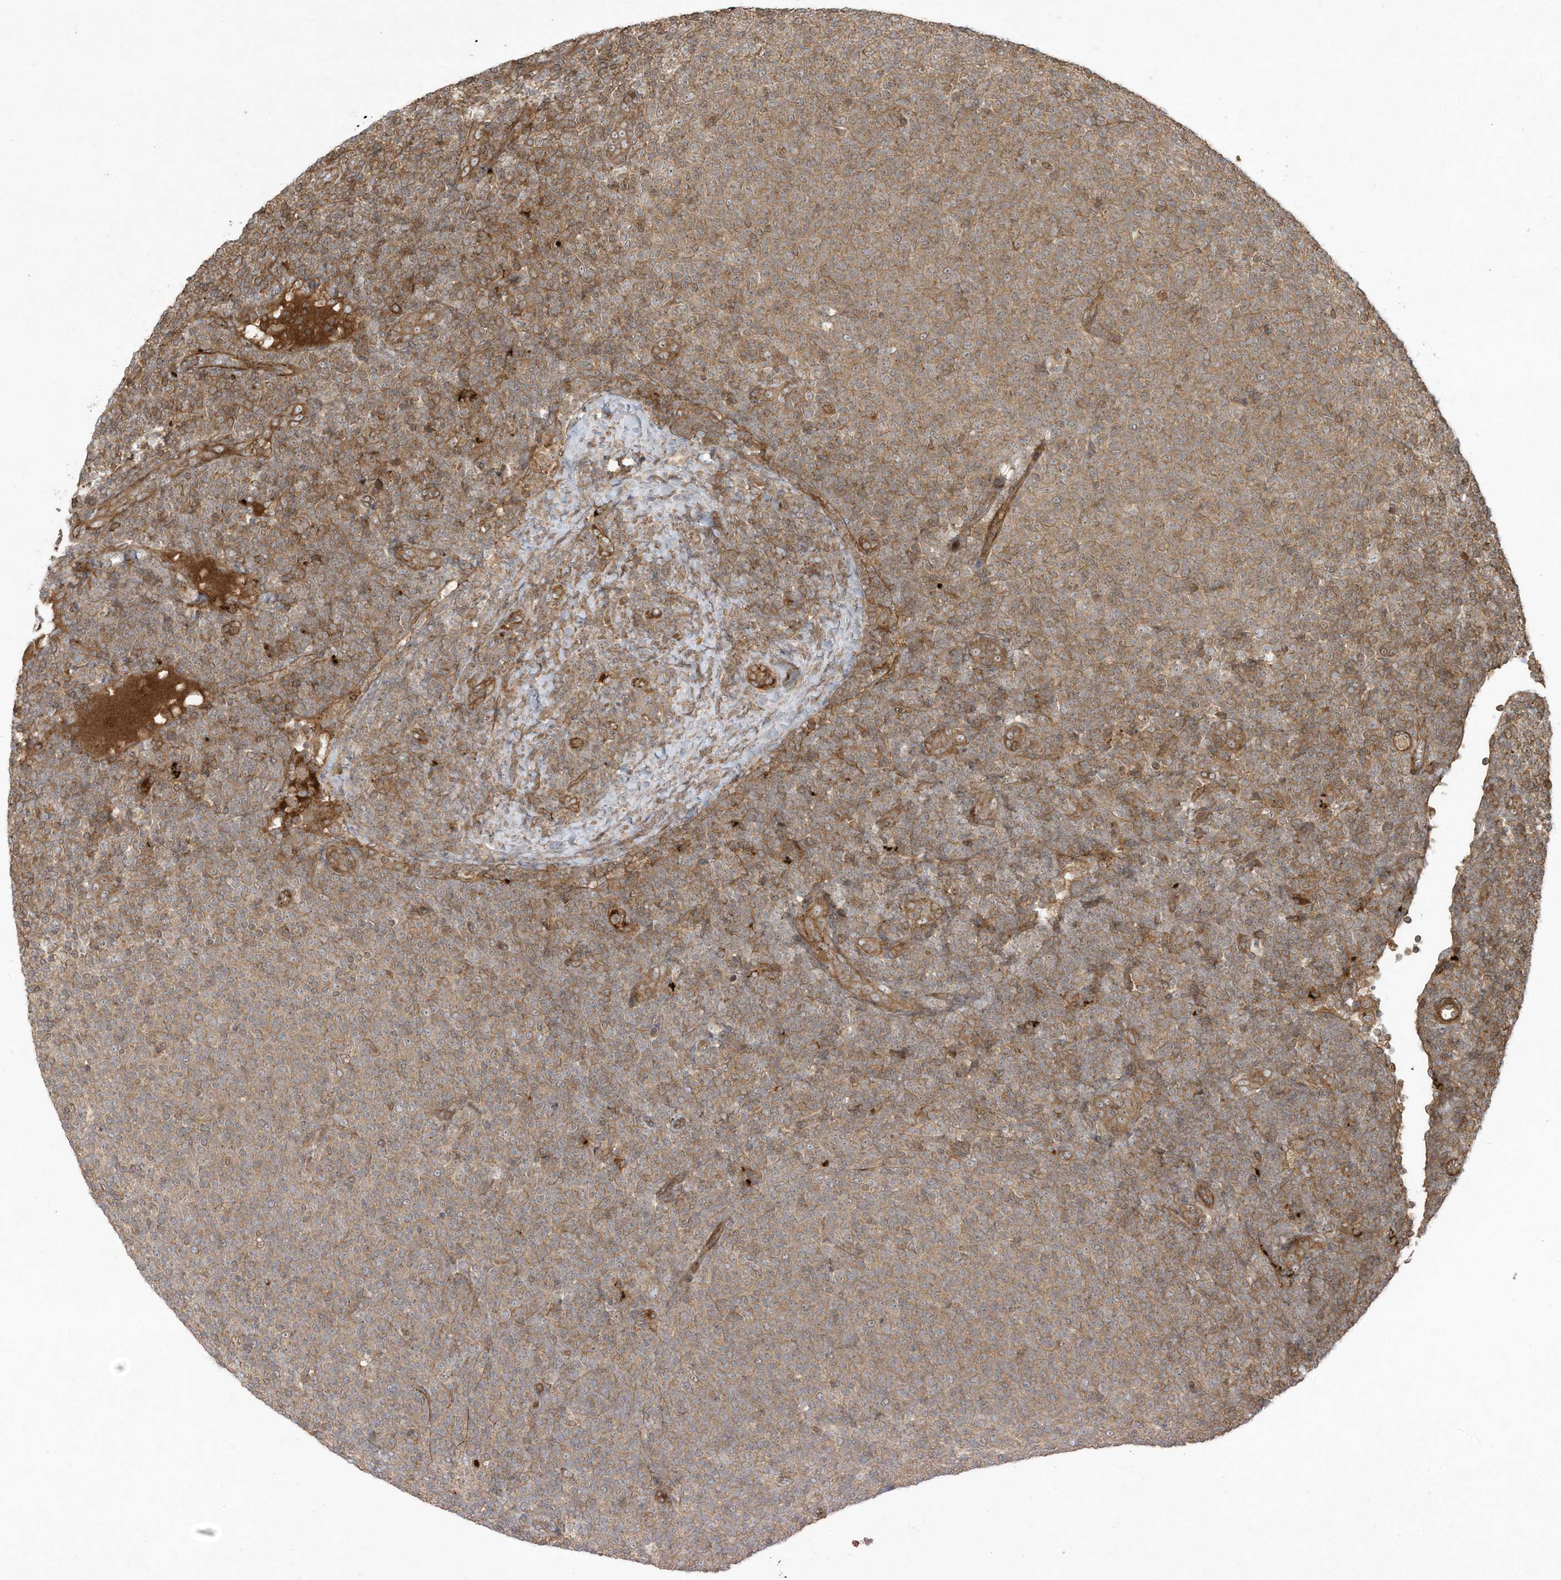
{"staining": {"intensity": "moderate", "quantity": ">75%", "location": "cytoplasmic/membranous"}, "tissue": "lymphoma", "cell_type": "Tumor cells", "image_type": "cancer", "snomed": [{"axis": "morphology", "description": "Malignant lymphoma, non-Hodgkin's type, Low grade"}, {"axis": "topography", "description": "Lymph node"}], "caption": "Protein analysis of lymphoma tissue demonstrates moderate cytoplasmic/membranous expression in about >75% of tumor cells.", "gene": "DDIT4", "patient": {"sex": "male", "age": 66}}